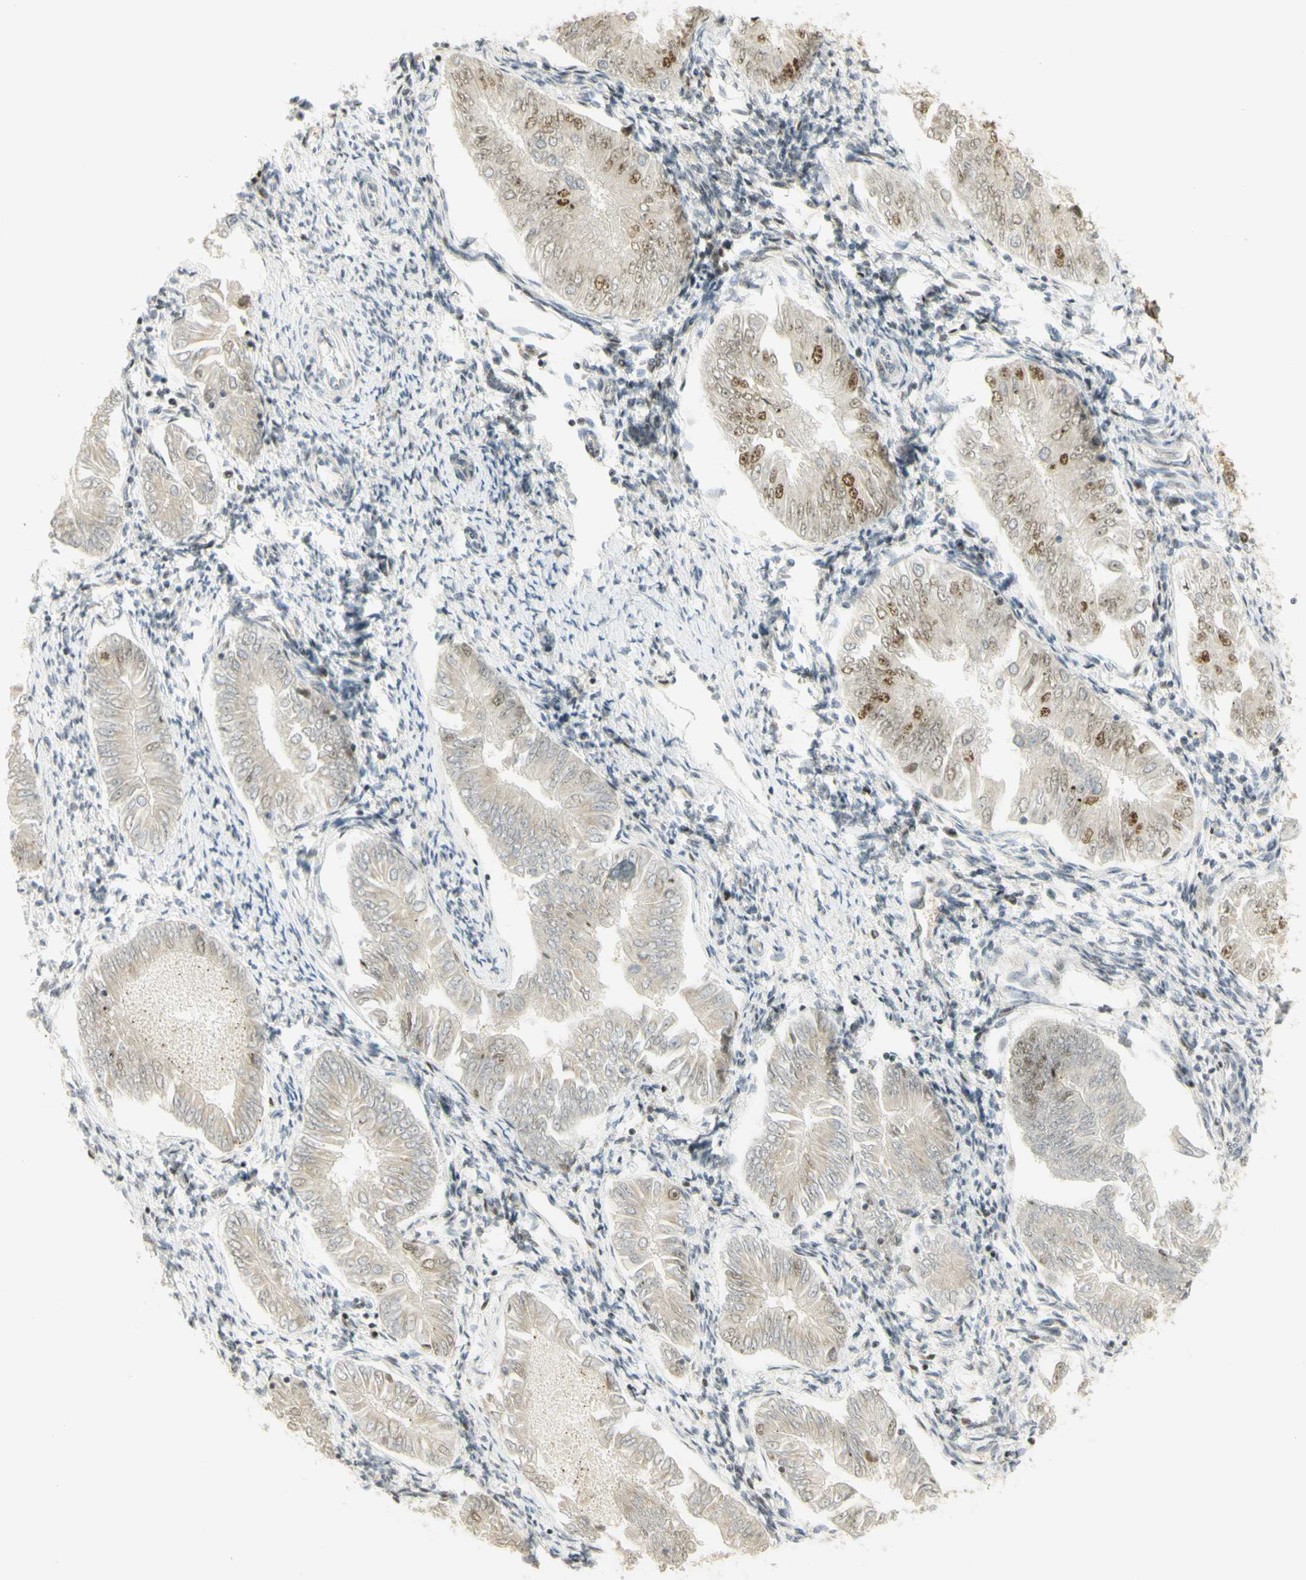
{"staining": {"intensity": "moderate", "quantity": "<25%", "location": "cytoplasmic/membranous,nuclear"}, "tissue": "endometrial cancer", "cell_type": "Tumor cells", "image_type": "cancer", "snomed": [{"axis": "morphology", "description": "Adenocarcinoma, NOS"}, {"axis": "topography", "description": "Endometrium"}], "caption": "Protein analysis of adenocarcinoma (endometrial) tissue displays moderate cytoplasmic/membranous and nuclear expression in about <25% of tumor cells. (DAB (3,3'-diaminobenzidine) = brown stain, brightfield microscopy at high magnification).", "gene": "KIF11", "patient": {"sex": "female", "age": 53}}